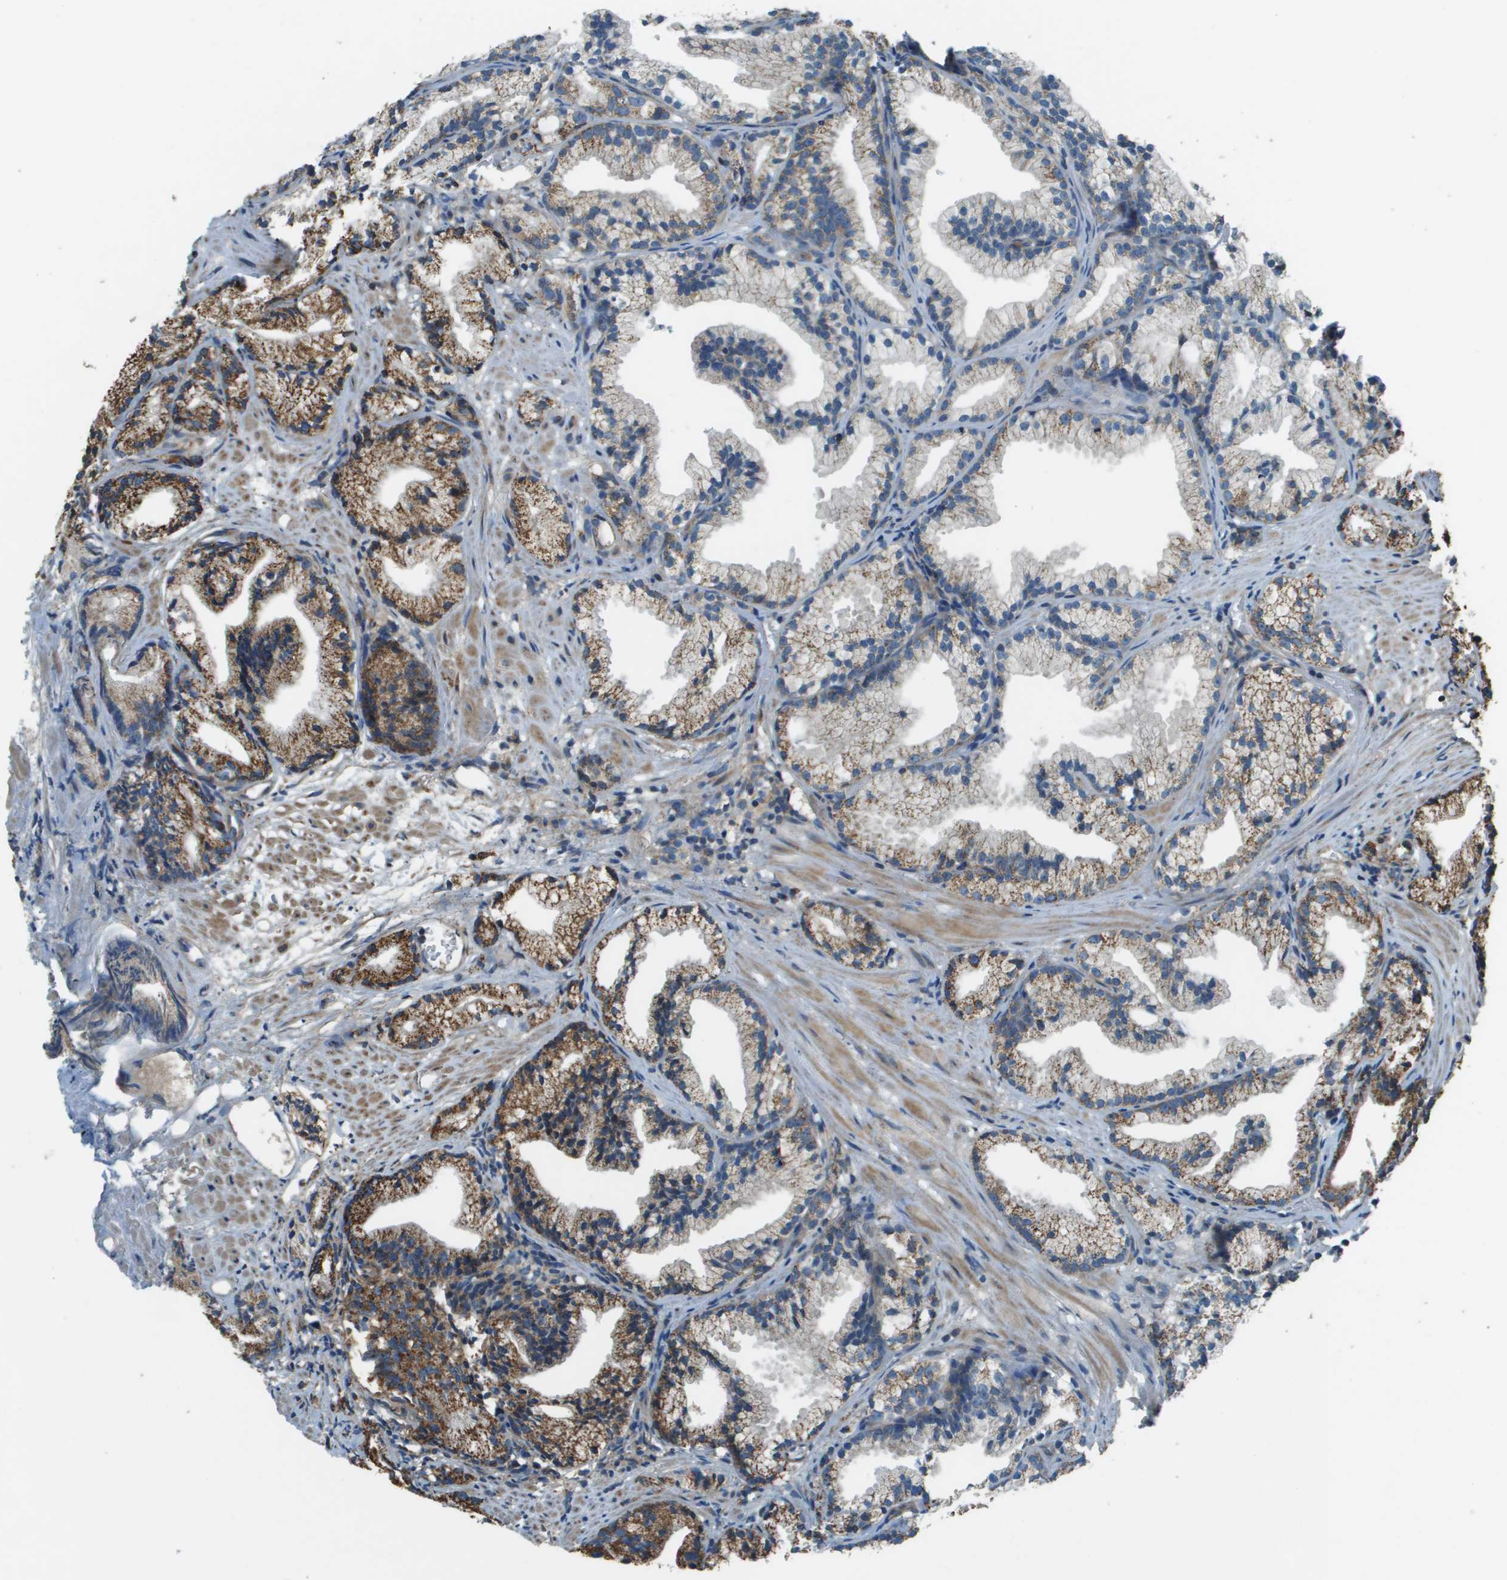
{"staining": {"intensity": "moderate", "quantity": ">75%", "location": "cytoplasmic/membranous"}, "tissue": "prostate cancer", "cell_type": "Tumor cells", "image_type": "cancer", "snomed": [{"axis": "morphology", "description": "Adenocarcinoma, Low grade"}, {"axis": "topography", "description": "Prostate"}], "caption": "A micrograph showing moderate cytoplasmic/membranous expression in approximately >75% of tumor cells in low-grade adenocarcinoma (prostate), as visualized by brown immunohistochemical staining.", "gene": "TMEM51", "patient": {"sex": "male", "age": 89}}